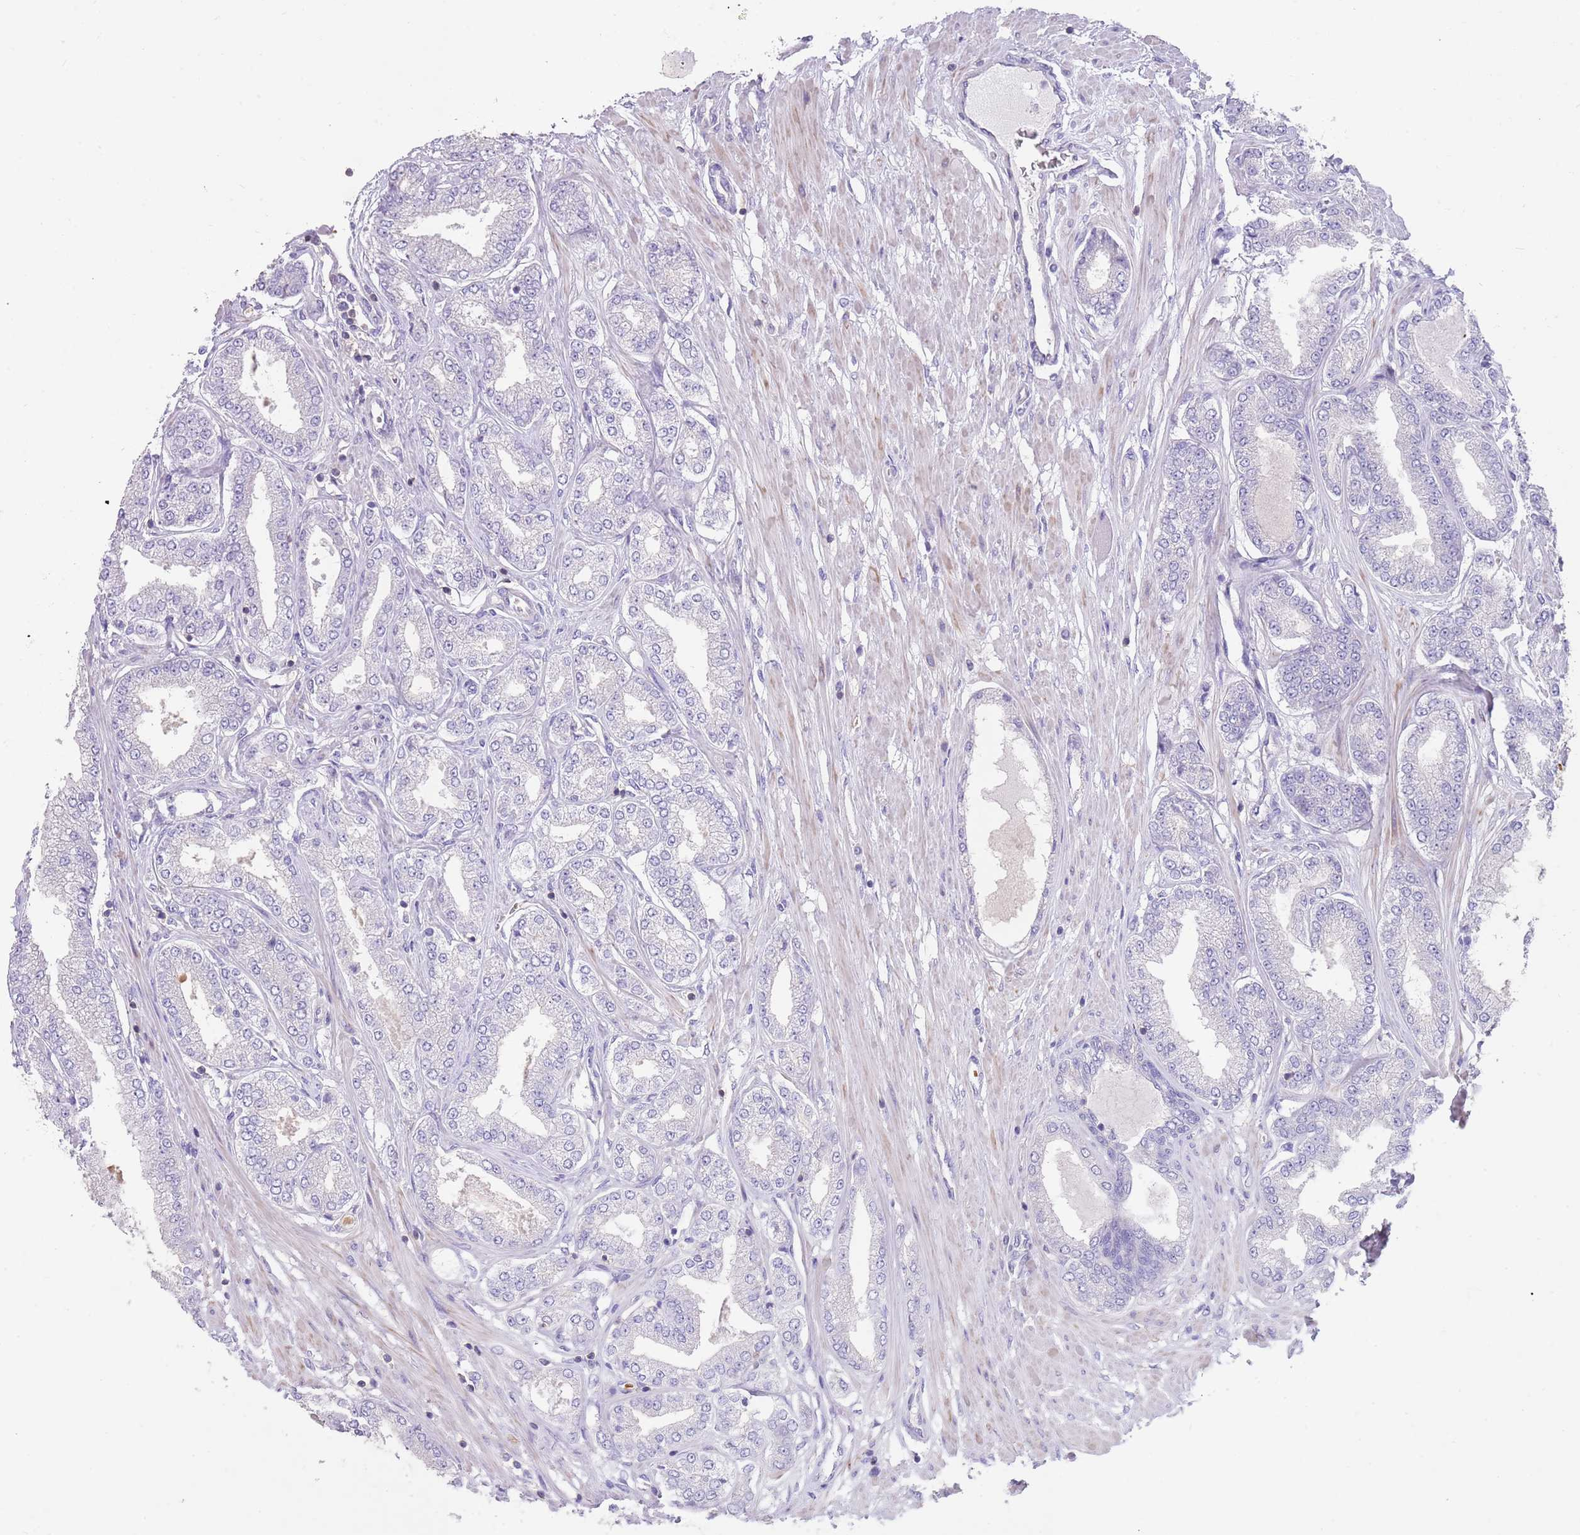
{"staining": {"intensity": "negative", "quantity": "none", "location": "none"}, "tissue": "prostate cancer", "cell_type": "Tumor cells", "image_type": "cancer", "snomed": [{"axis": "morphology", "description": "Adenocarcinoma, Low grade"}, {"axis": "topography", "description": "Prostate"}], "caption": "Tumor cells show no significant staining in prostate adenocarcinoma (low-grade).", "gene": "ZNF14", "patient": {"sex": "male", "age": 63}}